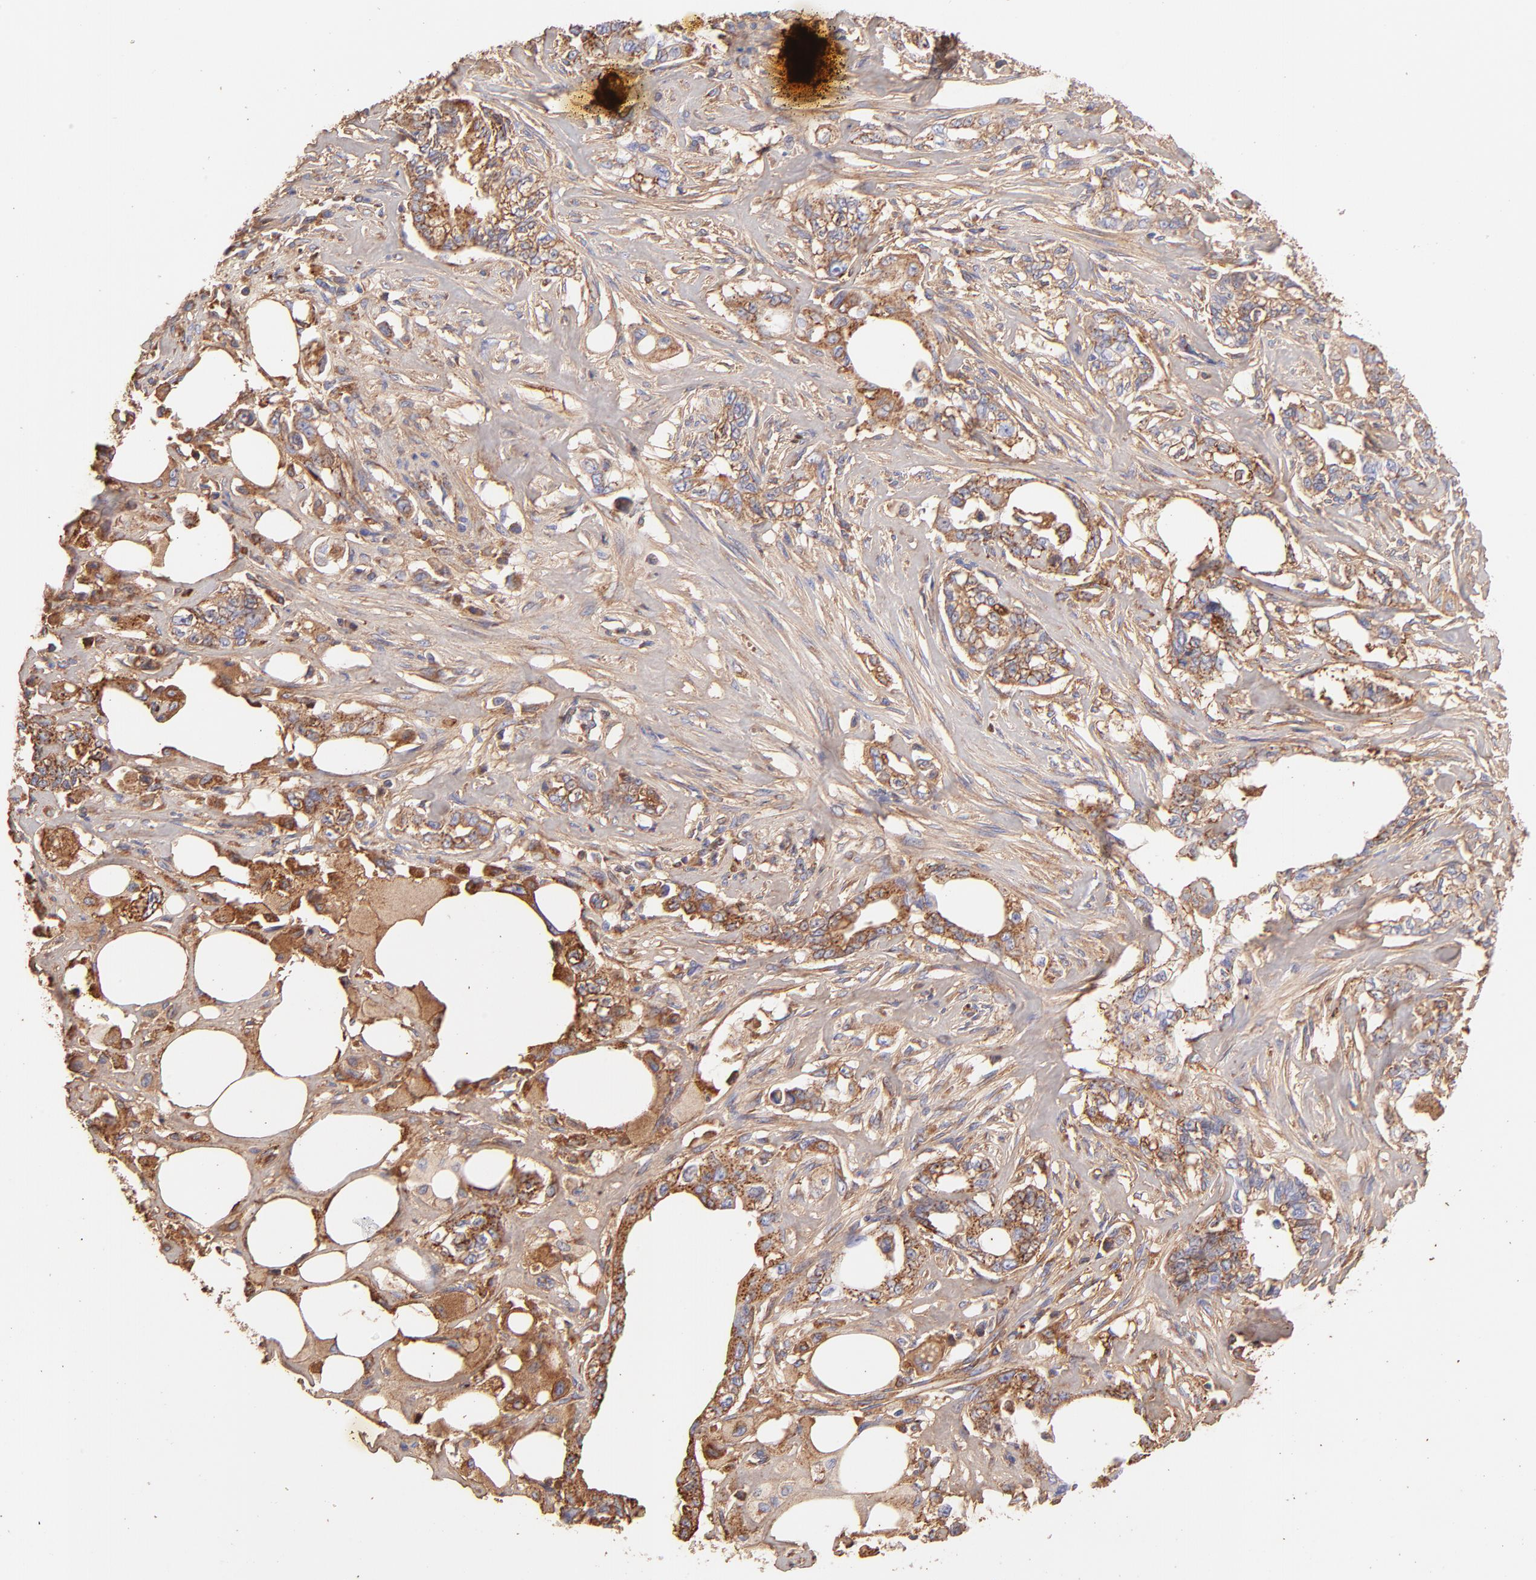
{"staining": {"intensity": "strong", "quantity": "25%-75%", "location": "cytoplasmic/membranous"}, "tissue": "pancreatic cancer", "cell_type": "Tumor cells", "image_type": "cancer", "snomed": [{"axis": "morphology", "description": "Normal tissue, NOS"}, {"axis": "topography", "description": "Pancreas"}], "caption": "Tumor cells demonstrate strong cytoplasmic/membranous staining in approximately 25%-75% of cells in pancreatic cancer. The staining was performed using DAB (3,3'-diaminobenzidine) to visualize the protein expression in brown, while the nuclei were stained in blue with hematoxylin (Magnification: 20x).", "gene": "BGN", "patient": {"sex": "male", "age": 42}}